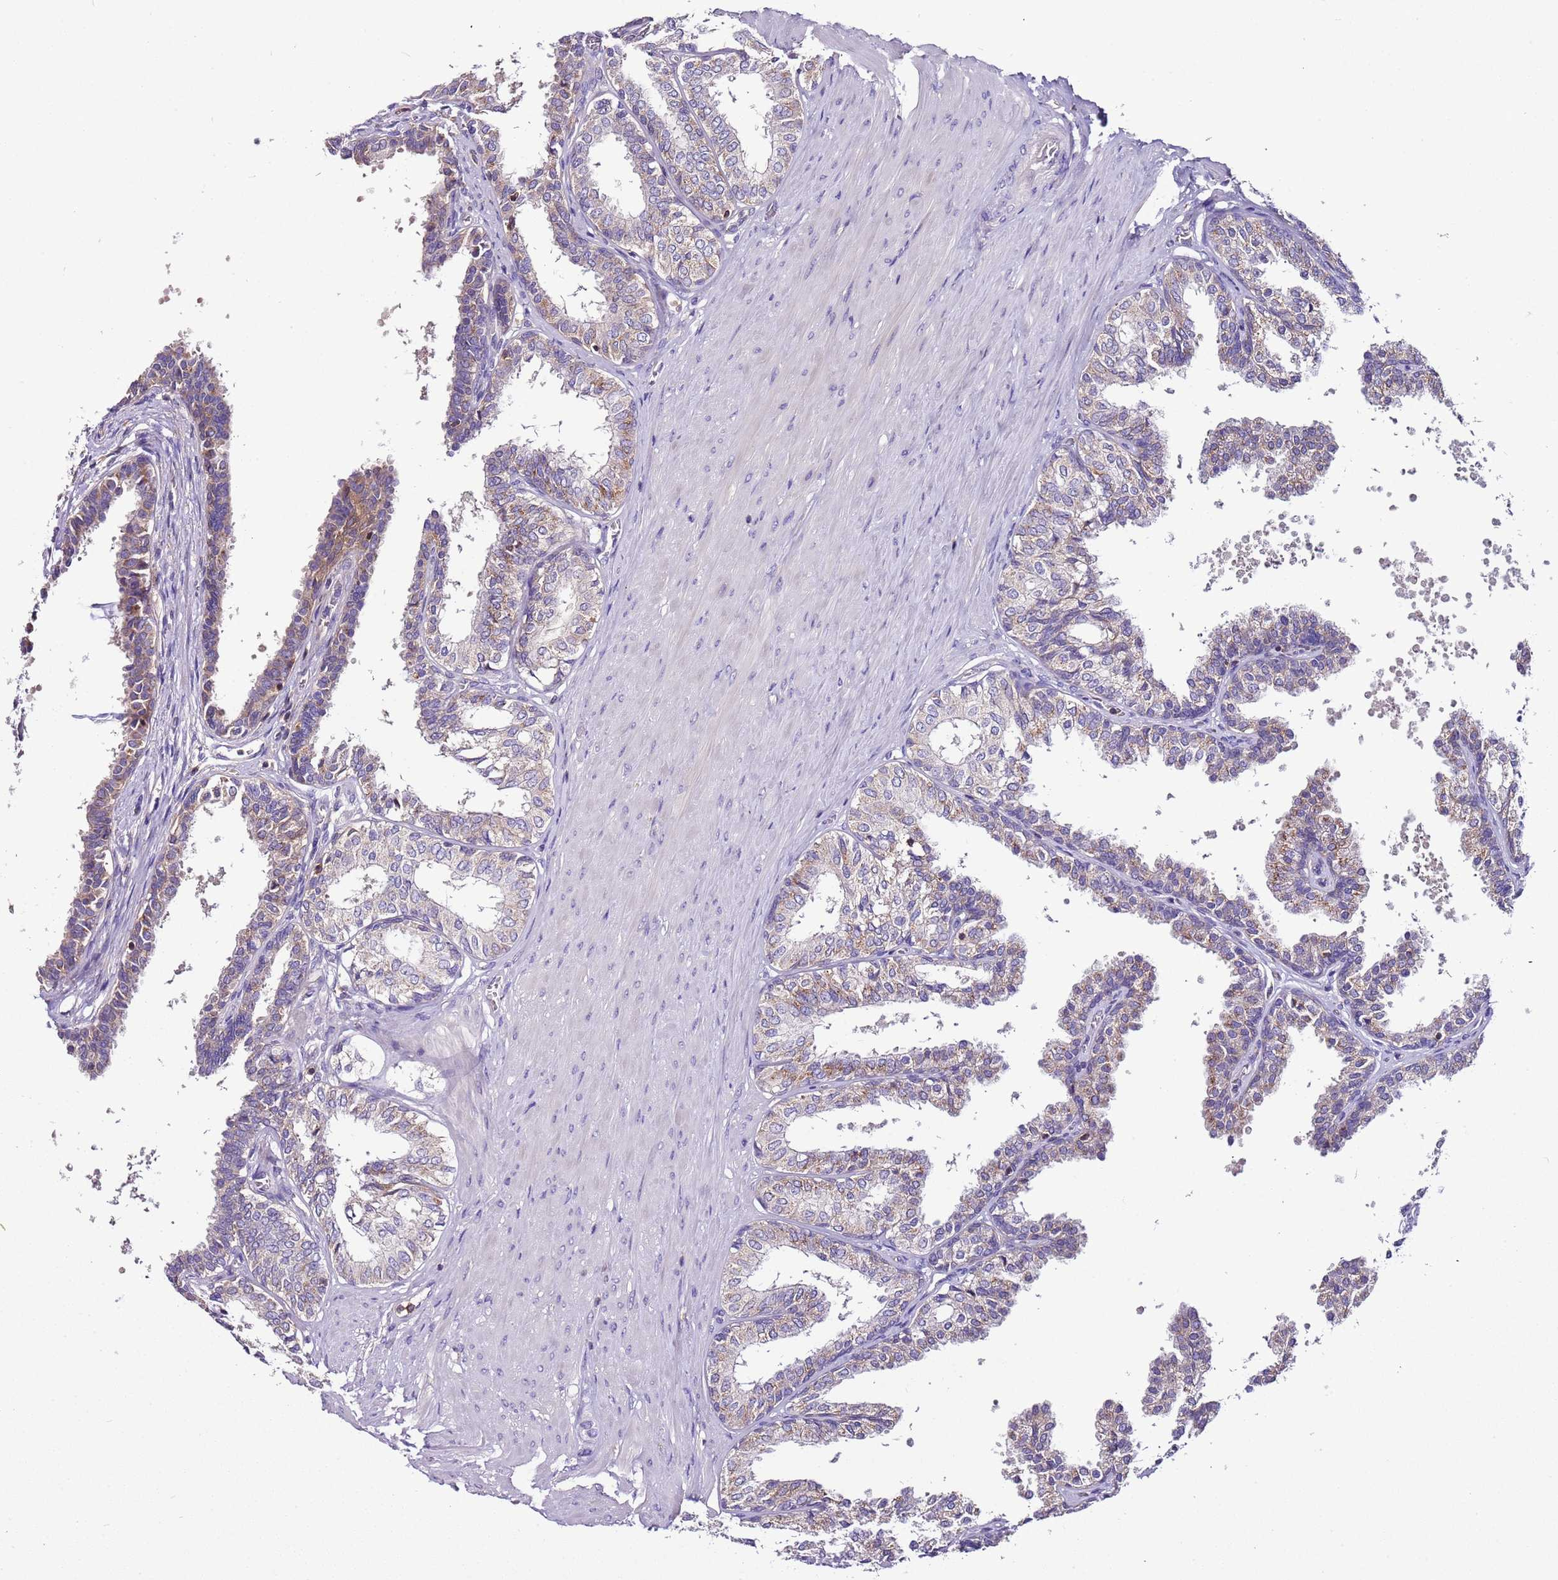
{"staining": {"intensity": "moderate", "quantity": "25%-75%", "location": "cytoplasmic/membranous"}, "tissue": "prostate", "cell_type": "Glandular cells", "image_type": "normal", "snomed": [{"axis": "morphology", "description": "Normal tissue, NOS"}, {"axis": "topography", "description": "Prostate"}], "caption": "A micrograph showing moderate cytoplasmic/membranous expression in about 25%-75% of glandular cells in unremarkable prostate, as visualized by brown immunohistochemical staining.", "gene": "IGIP", "patient": {"sex": "male", "age": 48}}